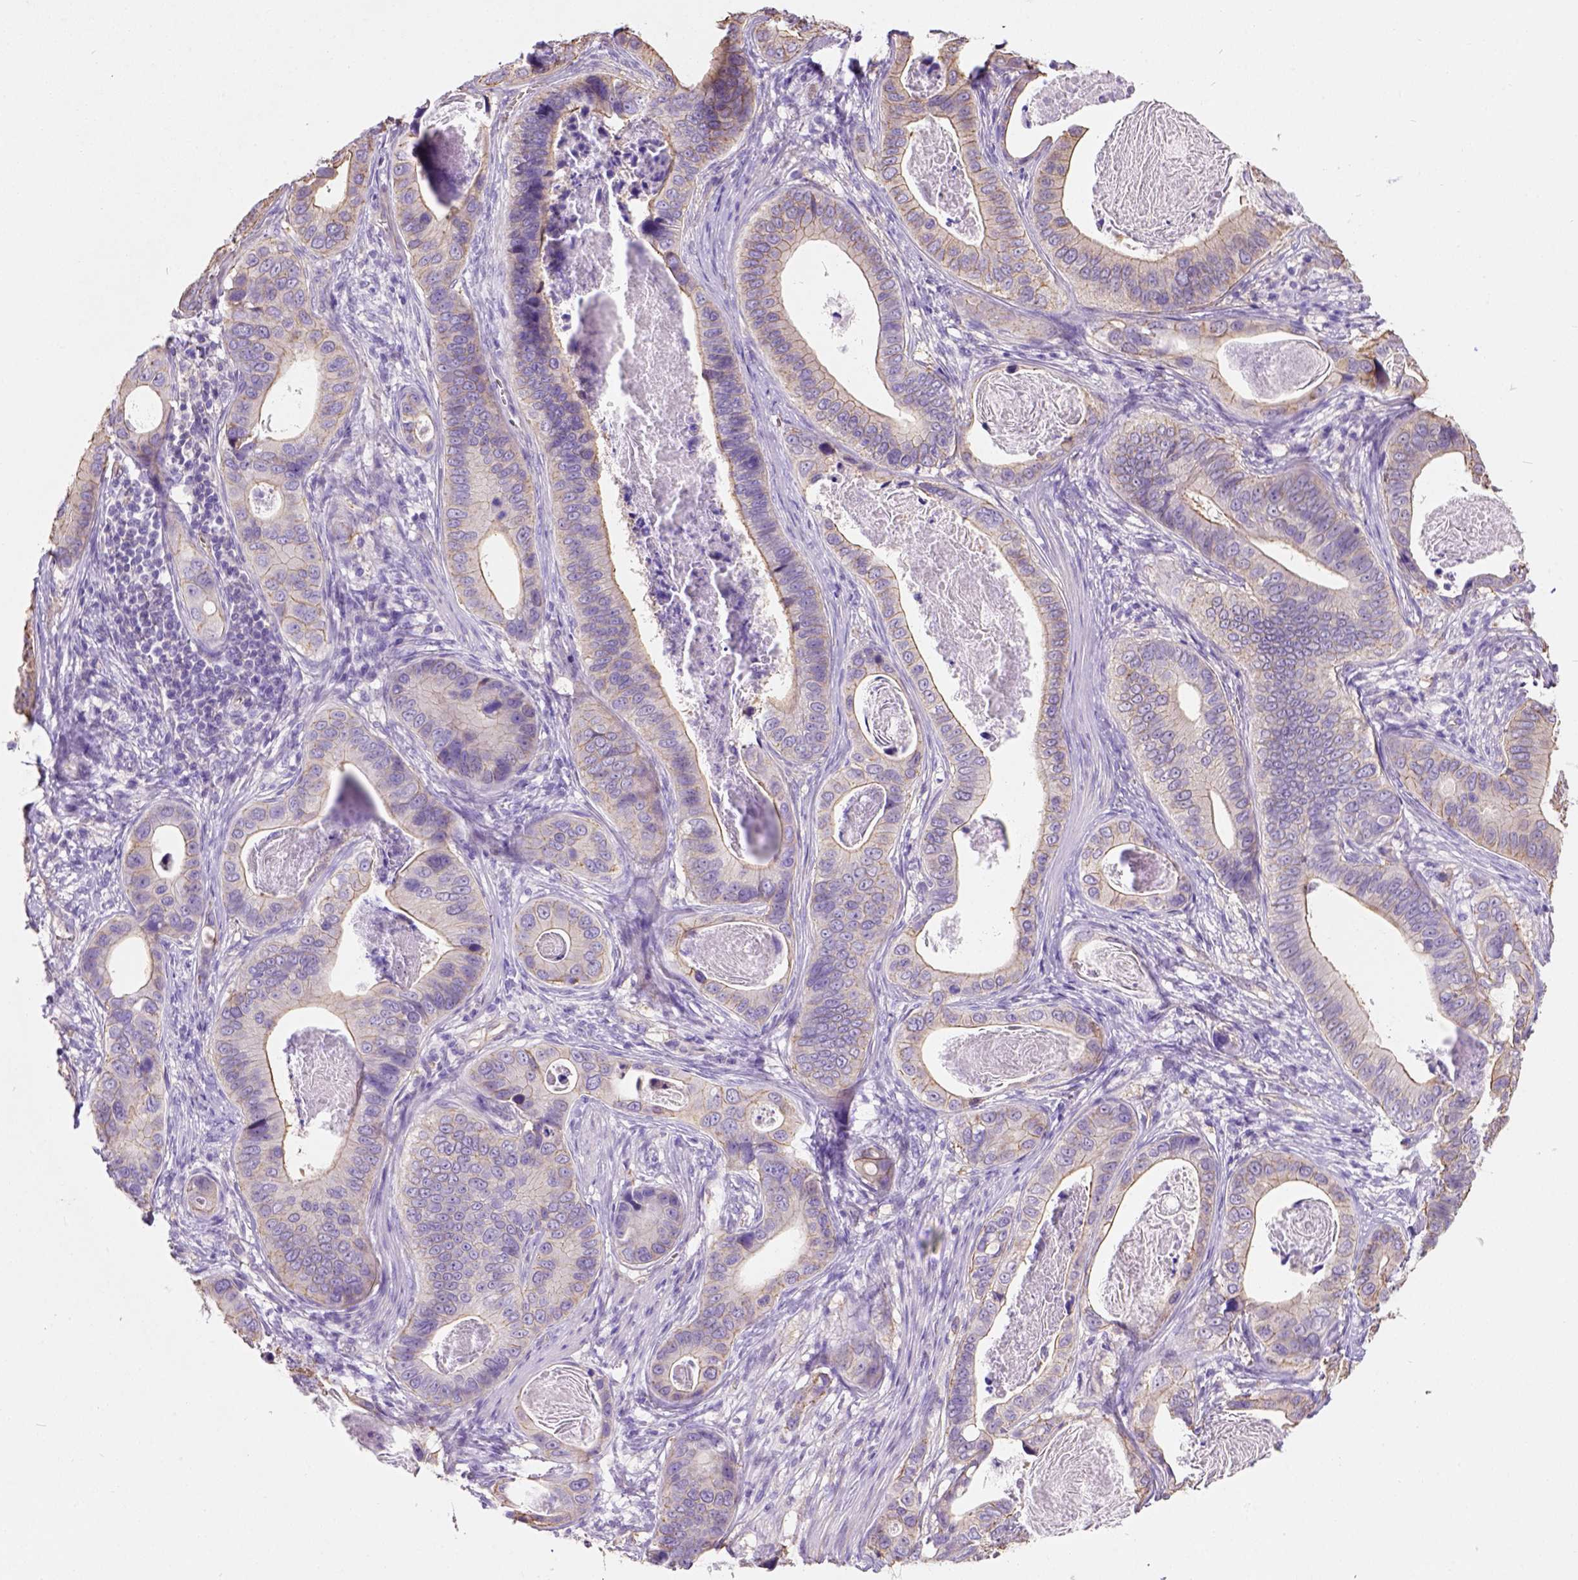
{"staining": {"intensity": "moderate", "quantity": "25%-75%", "location": "cytoplasmic/membranous"}, "tissue": "stomach cancer", "cell_type": "Tumor cells", "image_type": "cancer", "snomed": [{"axis": "morphology", "description": "Adenocarcinoma, NOS"}, {"axis": "topography", "description": "Stomach"}], "caption": "A brown stain shows moderate cytoplasmic/membranous positivity of a protein in human stomach cancer tumor cells.", "gene": "PHF7", "patient": {"sex": "male", "age": 84}}